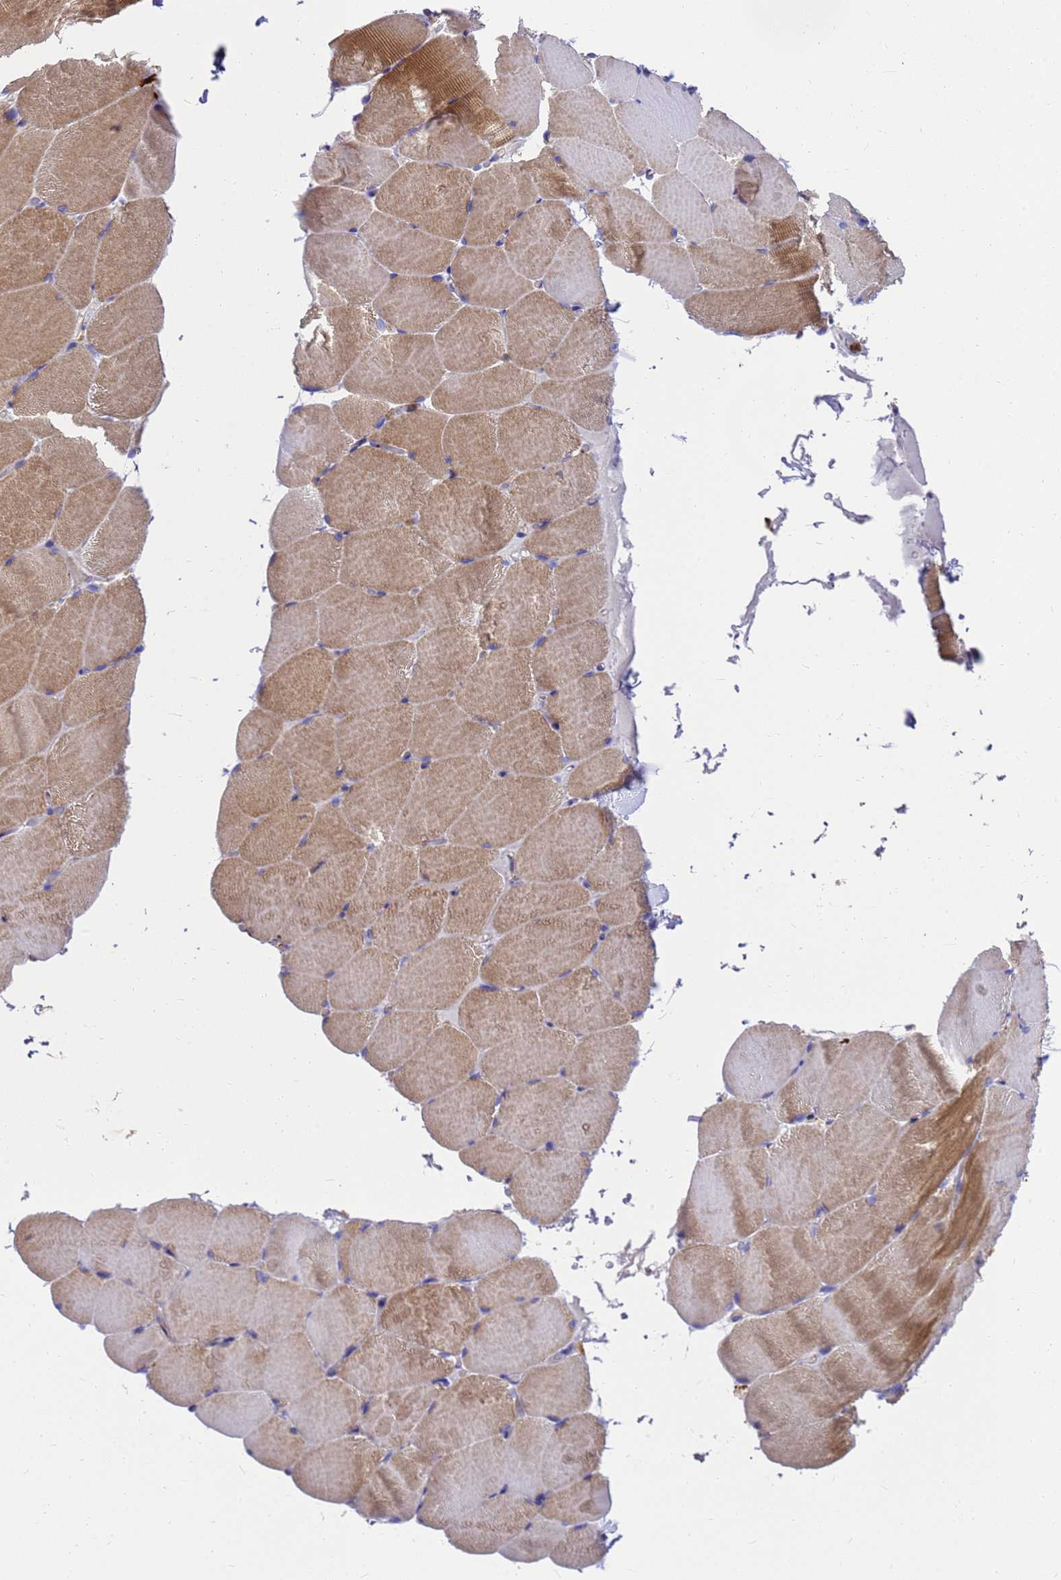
{"staining": {"intensity": "moderate", "quantity": "25%-75%", "location": "cytoplasmic/membranous"}, "tissue": "skeletal muscle", "cell_type": "Myocytes", "image_type": "normal", "snomed": [{"axis": "morphology", "description": "Normal tissue, NOS"}, {"axis": "topography", "description": "Skeletal muscle"}, {"axis": "topography", "description": "Parathyroid gland"}], "caption": "A high-resolution histopathology image shows IHC staining of unremarkable skeletal muscle, which reveals moderate cytoplasmic/membranous positivity in approximately 25%-75% of myocytes.", "gene": "ZNF235", "patient": {"sex": "female", "age": 37}}